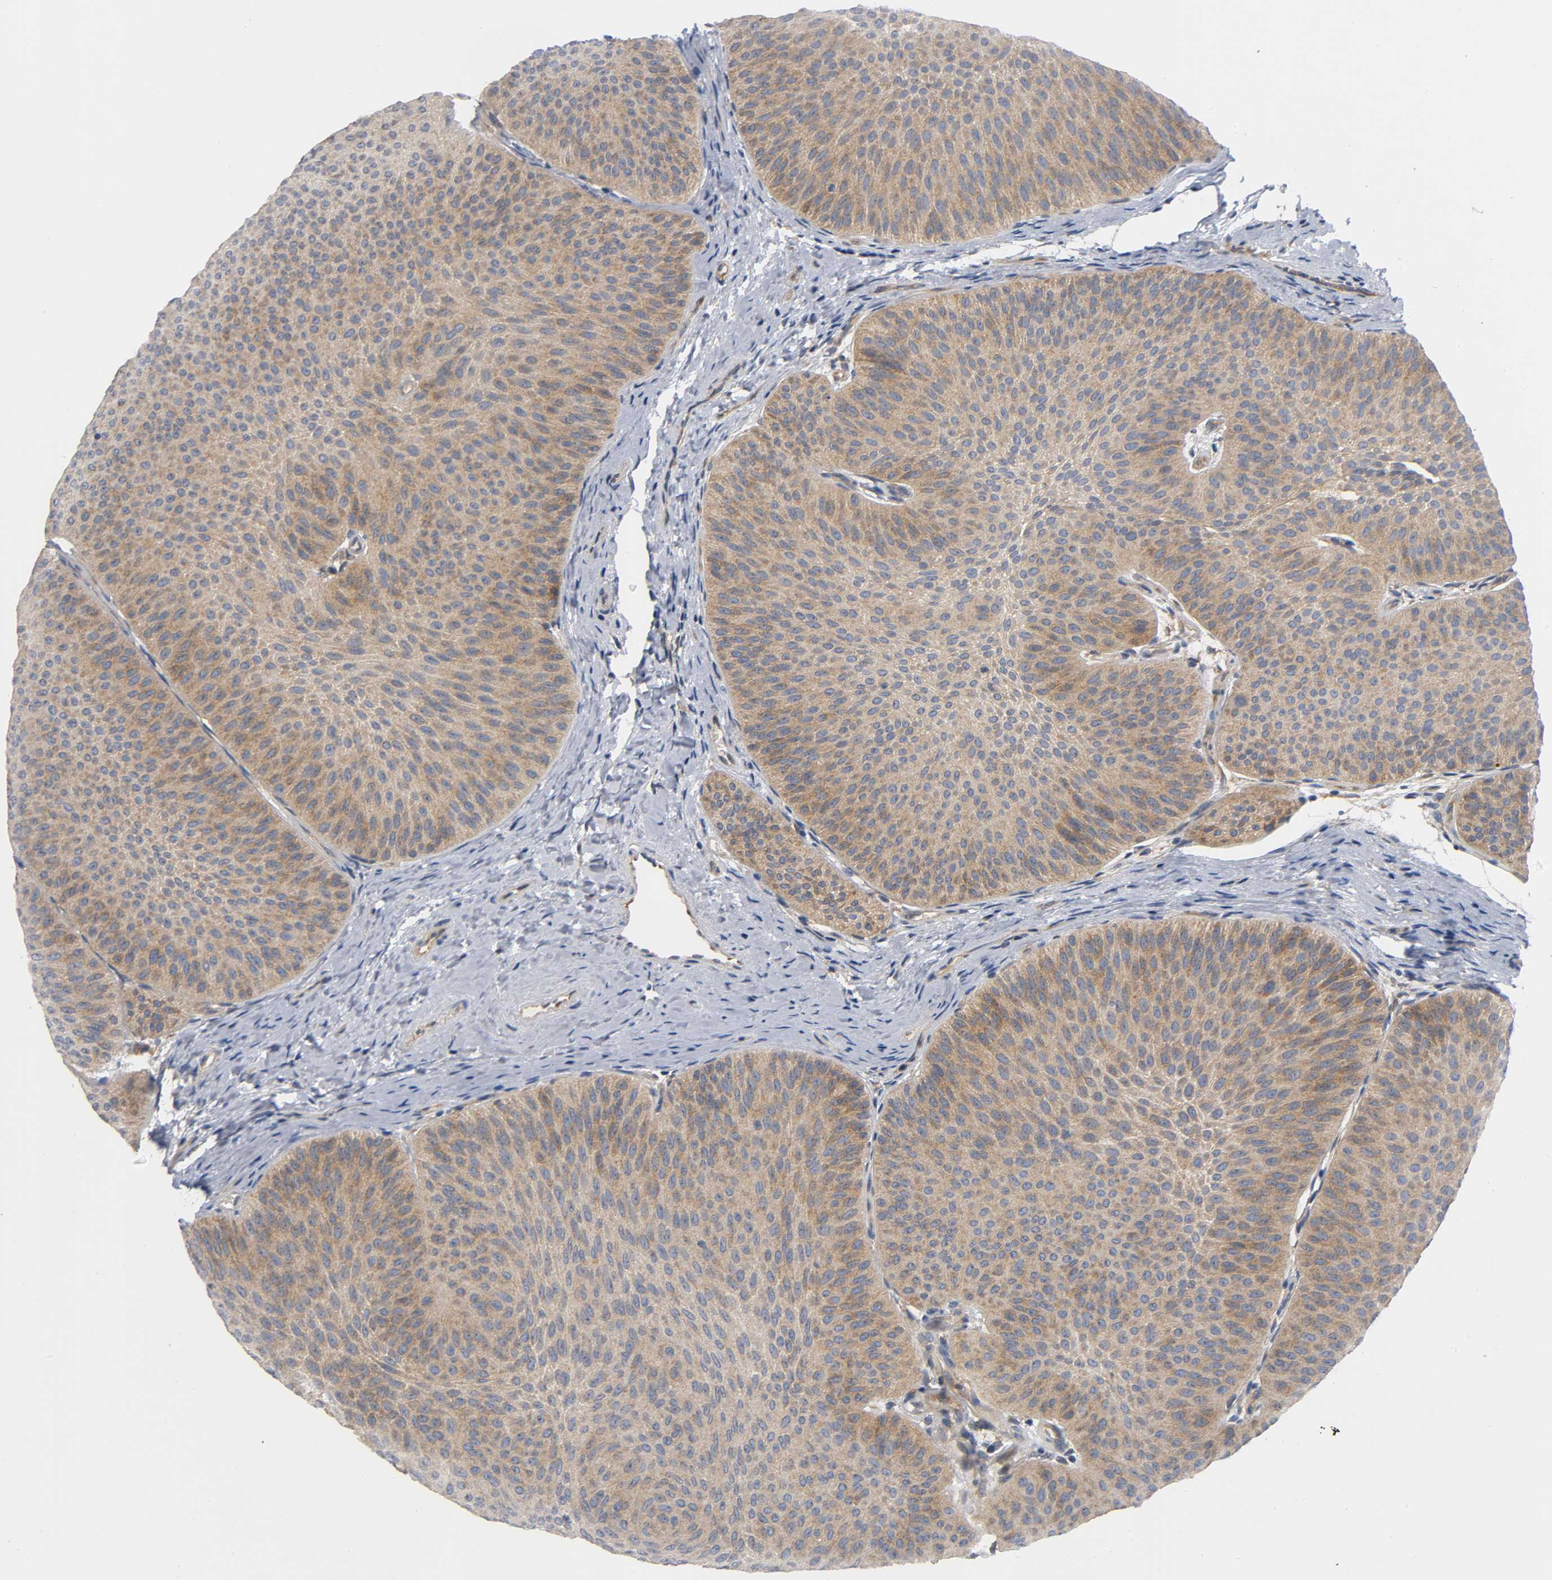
{"staining": {"intensity": "moderate", "quantity": ">75%", "location": "cytoplasmic/membranous"}, "tissue": "urothelial cancer", "cell_type": "Tumor cells", "image_type": "cancer", "snomed": [{"axis": "morphology", "description": "Urothelial carcinoma, Low grade"}, {"axis": "topography", "description": "Urinary bladder"}], "caption": "Immunohistochemistry (DAB (3,3'-diaminobenzidine)) staining of urothelial carcinoma (low-grade) exhibits moderate cytoplasmic/membranous protein positivity in approximately >75% of tumor cells.", "gene": "HDAC6", "patient": {"sex": "female", "age": 60}}